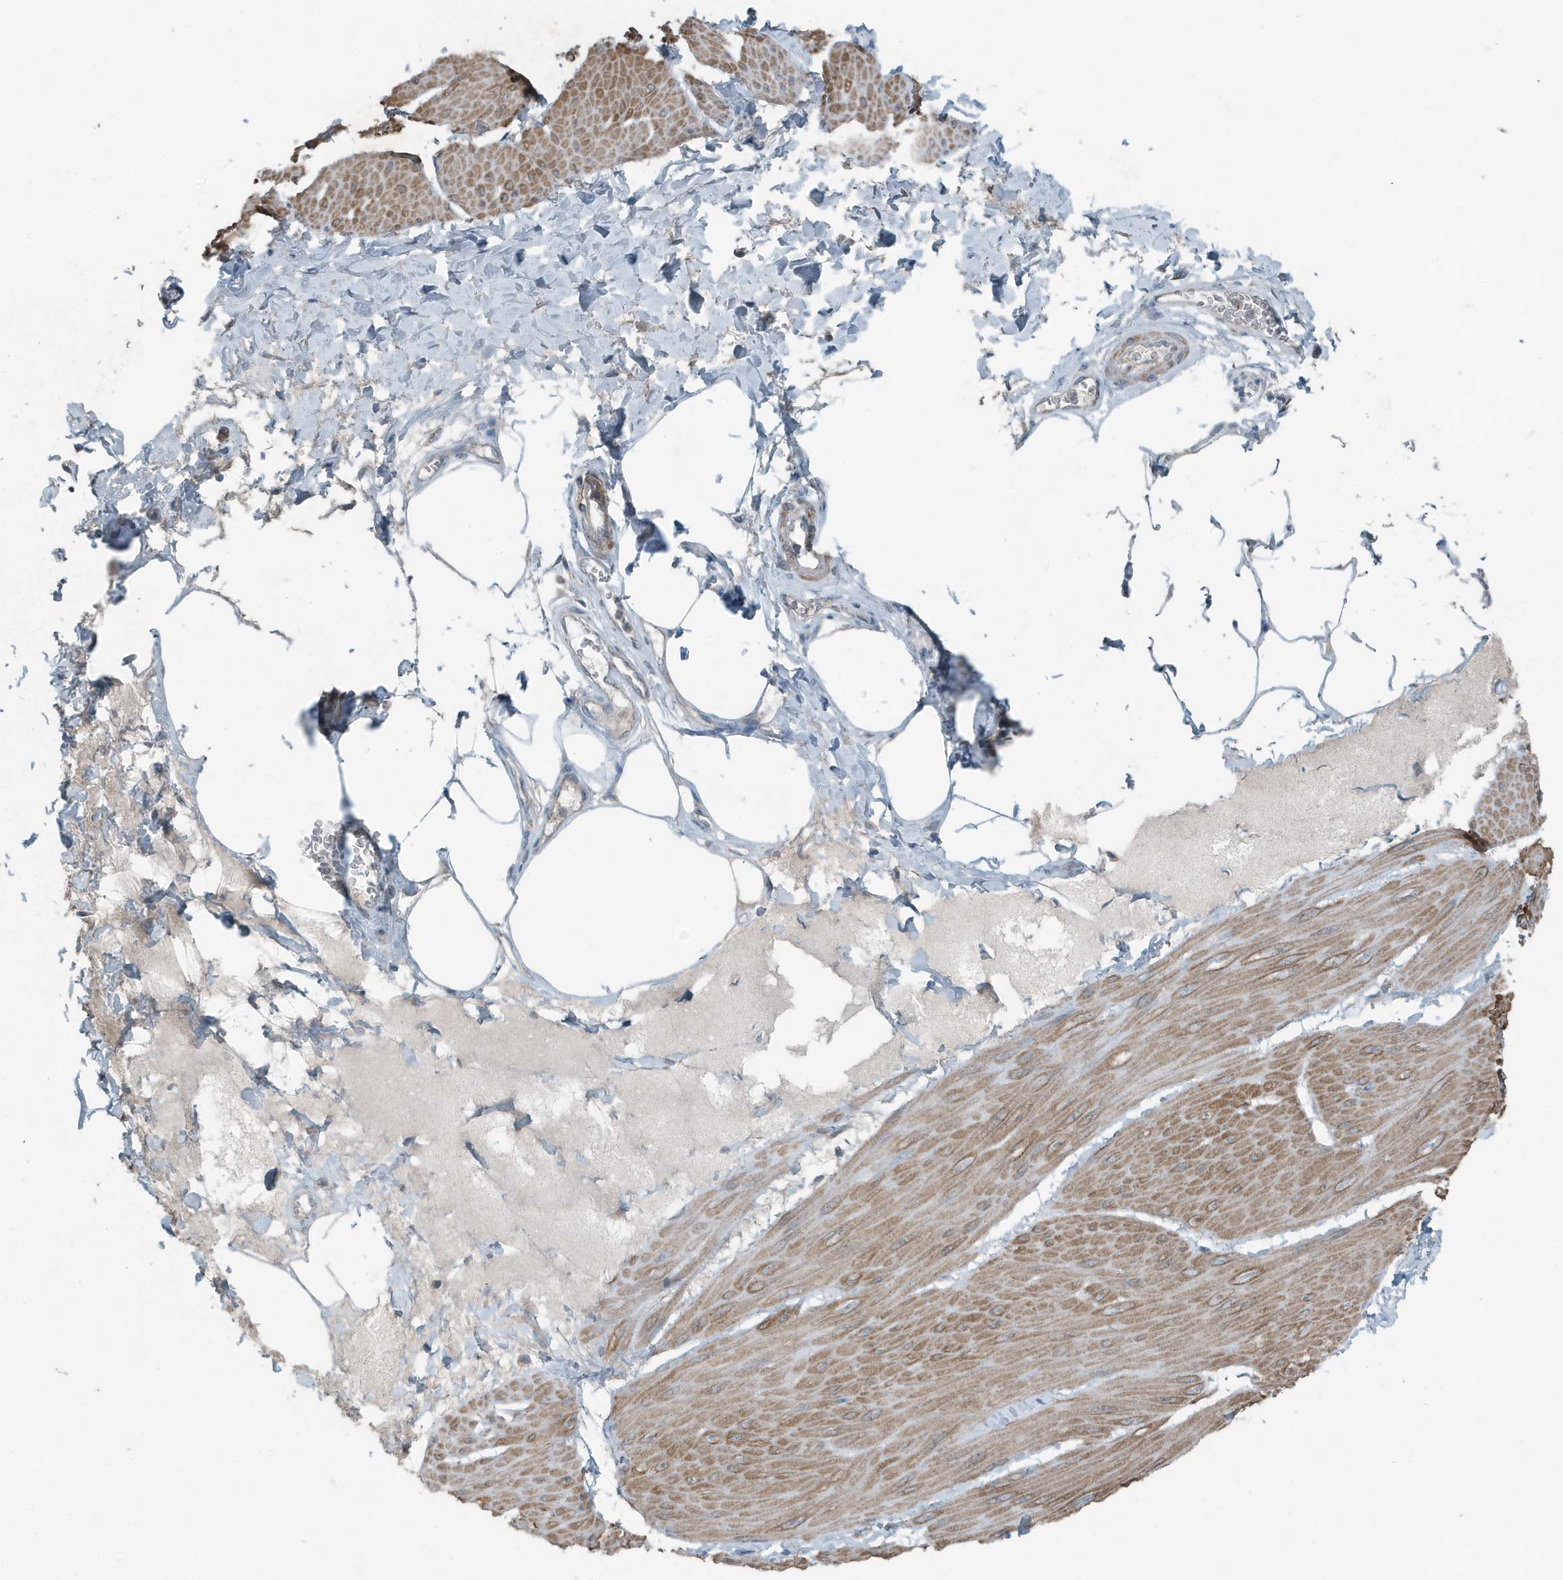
{"staining": {"intensity": "moderate", "quantity": ">75%", "location": "cytoplasmic/membranous"}, "tissue": "smooth muscle", "cell_type": "Smooth muscle cells", "image_type": "normal", "snomed": [{"axis": "morphology", "description": "Urothelial carcinoma, High grade"}, {"axis": "topography", "description": "Urinary bladder"}], "caption": "IHC histopathology image of unremarkable smooth muscle stained for a protein (brown), which demonstrates medium levels of moderate cytoplasmic/membranous staining in approximately >75% of smooth muscle cells.", "gene": "MT", "patient": {"sex": "male", "age": 46}}